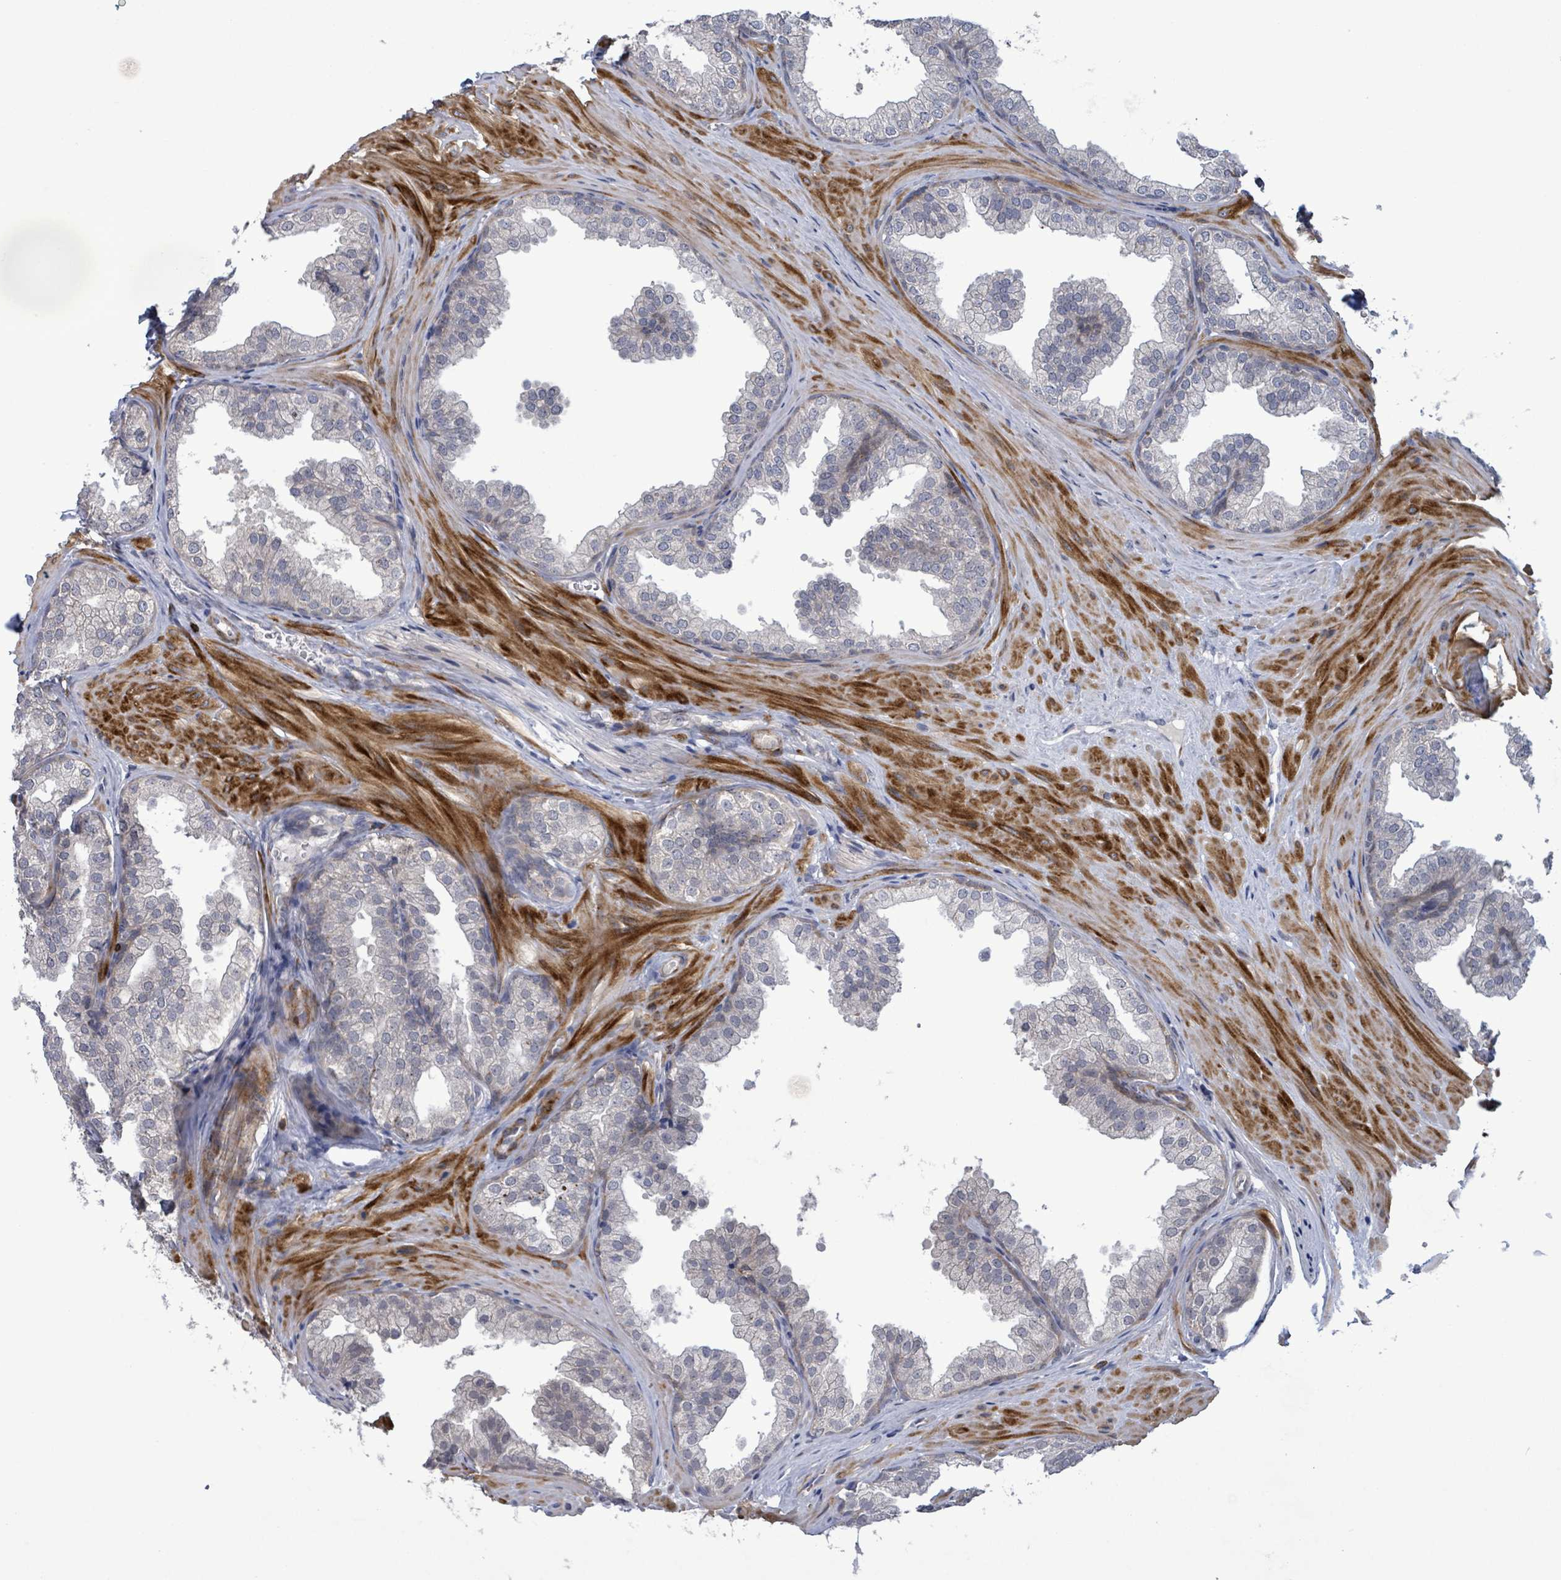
{"staining": {"intensity": "negative", "quantity": "none", "location": "none"}, "tissue": "prostate", "cell_type": "Glandular cells", "image_type": "normal", "snomed": [{"axis": "morphology", "description": "Normal tissue, NOS"}, {"axis": "topography", "description": "Prostate"}], "caption": "Immunohistochemistry of benign prostate displays no staining in glandular cells. (DAB (3,3'-diaminobenzidine) immunohistochemistry visualized using brightfield microscopy, high magnification).", "gene": "AMMECR1", "patient": {"sex": "male", "age": 37}}